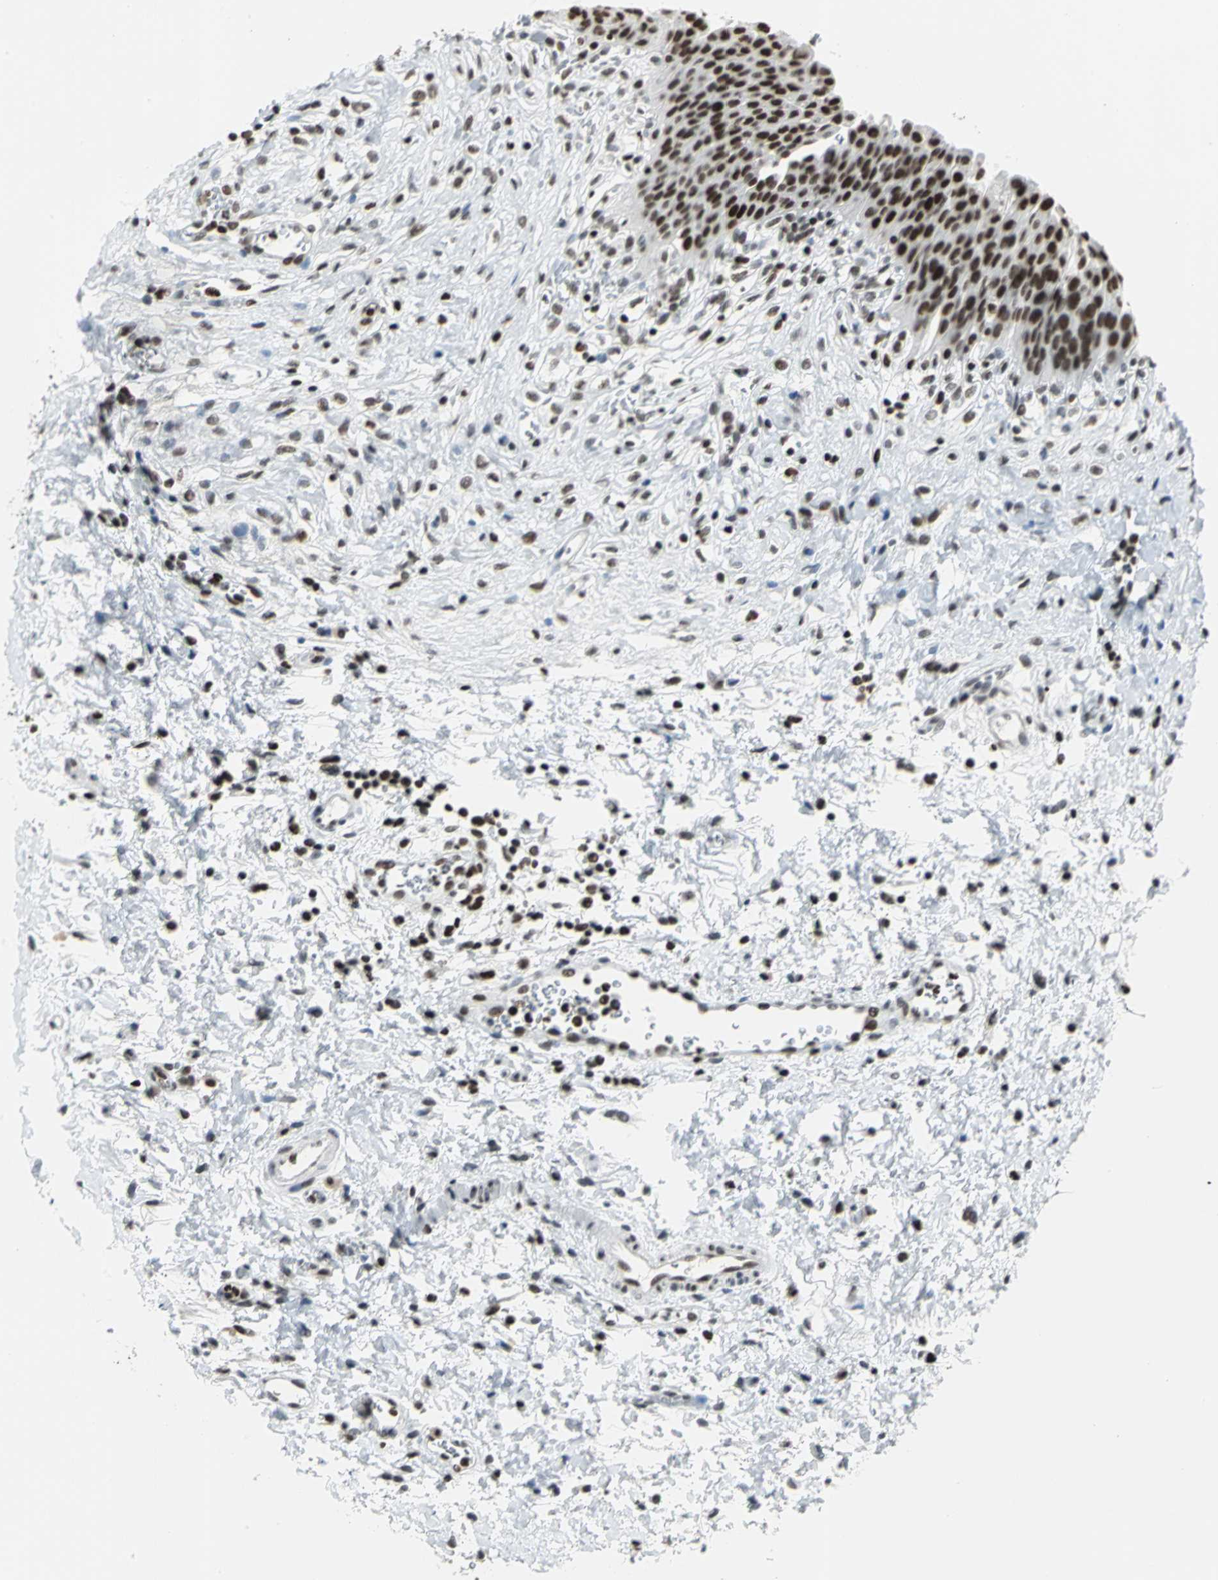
{"staining": {"intensity": "strong", "quantity": ">75%", "location": "nuclear"}, "tissue": "urinary bladder", "cell_type": "Urothelial cells", "image_type": "normal", "snomed": [{"axis": "morphology", "description": "Normal tissue, NOS"}, {"axis": "morphology", "description": "Dysplasia, NOS"}, {"axis": "topography", "description": "Urinary bladder"}], "caption": "Urinary bladder stained with a brown dye shows strong nuclear positive expression in about >75% of urothelial cells.", "gene": "HNRNPD", "patient": {"sex": "male", "age": 35}}